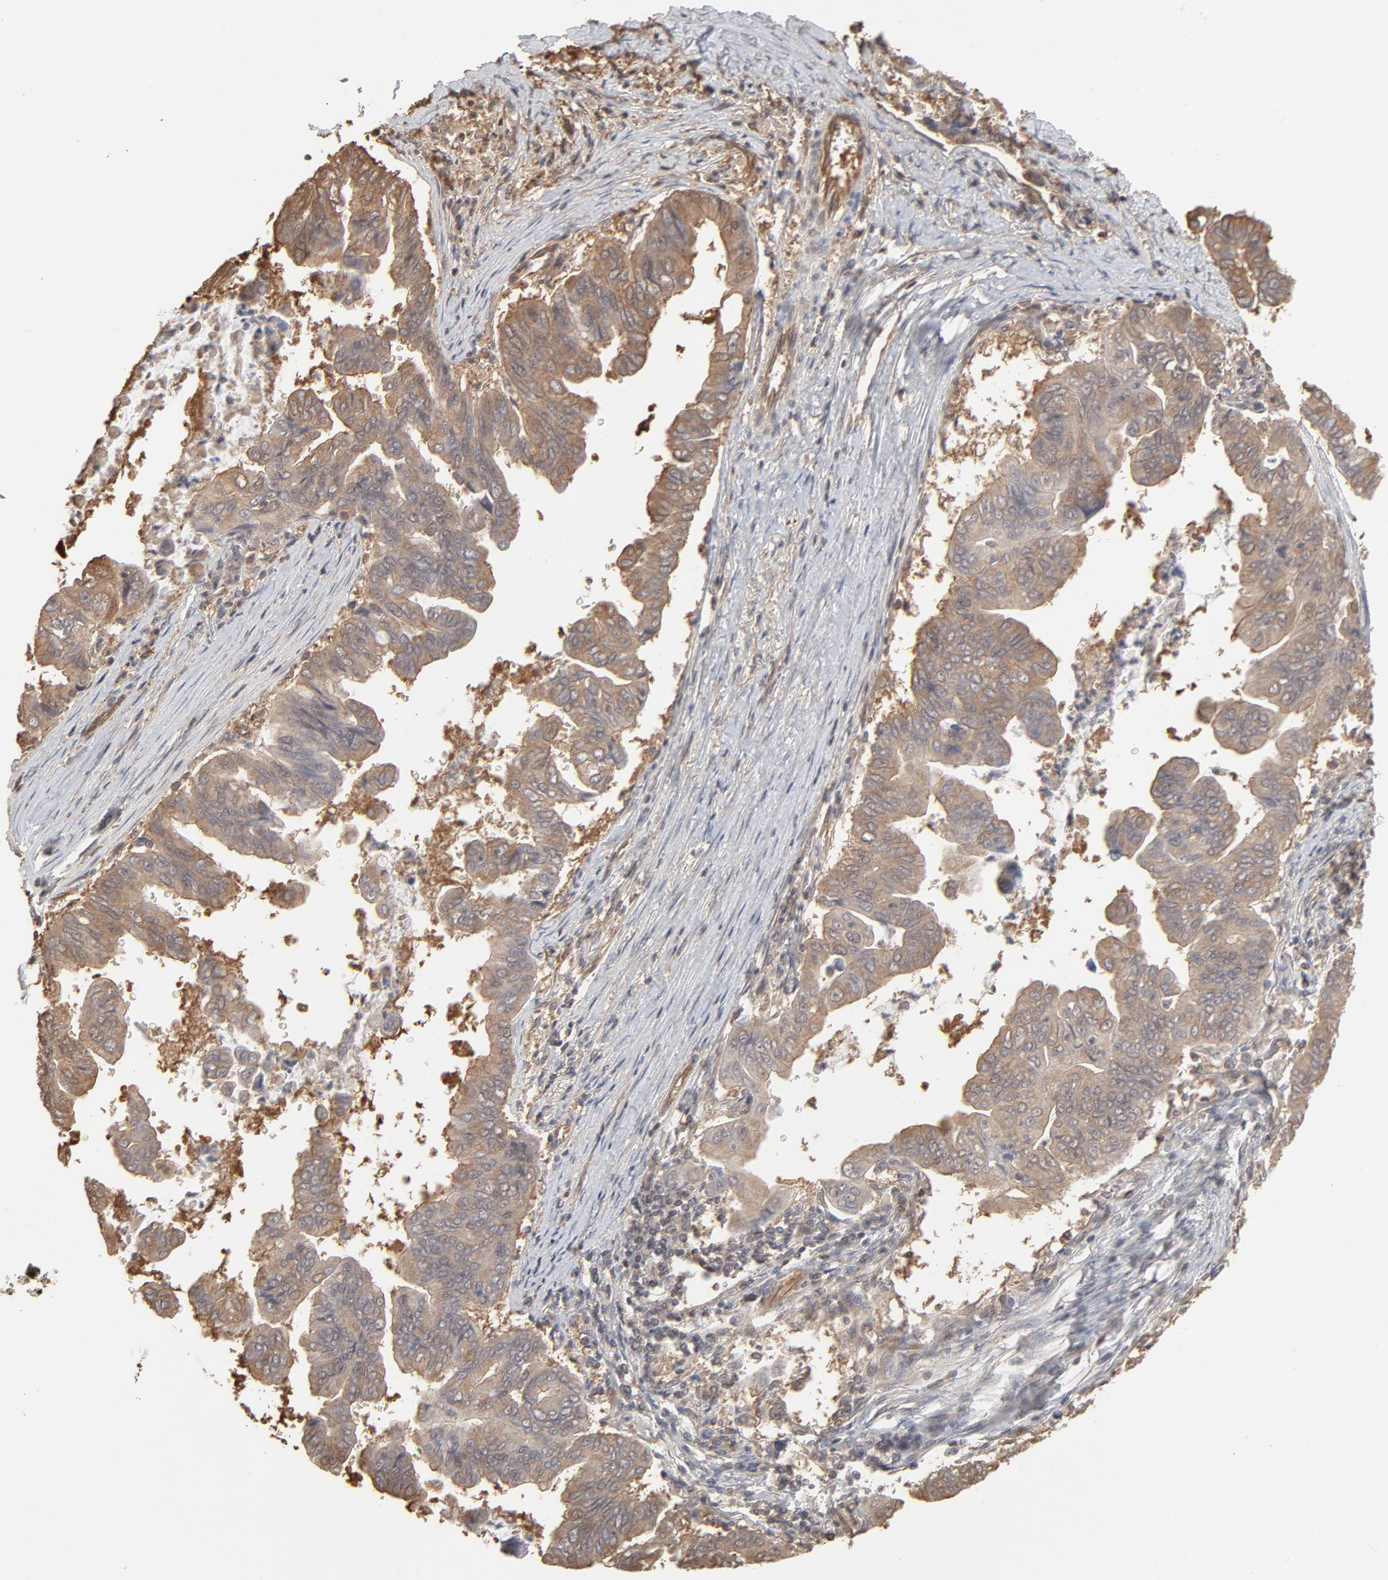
{"staining": {"intensity": "moderate", "quantity": ">75%", "location": "cytoplasmic/membranous"}, "tissue": "stomach cancer", "cell_type": "Tumor cells", "image_type": "cancer", "snomed": [{"axis": "morphology", "description": "Adenocarcinoma, NOS"}, {"axis": "topography", "description": "Stomach, upper"}], "caption": "Adenocarcinoma (stomach) stained with IHC exhibits moderate cytoplasmic/membranous positivity in about >75% of tumor cells.", "gene": "PPP2CA", "patient": {"sex": "male", "age": 80}}